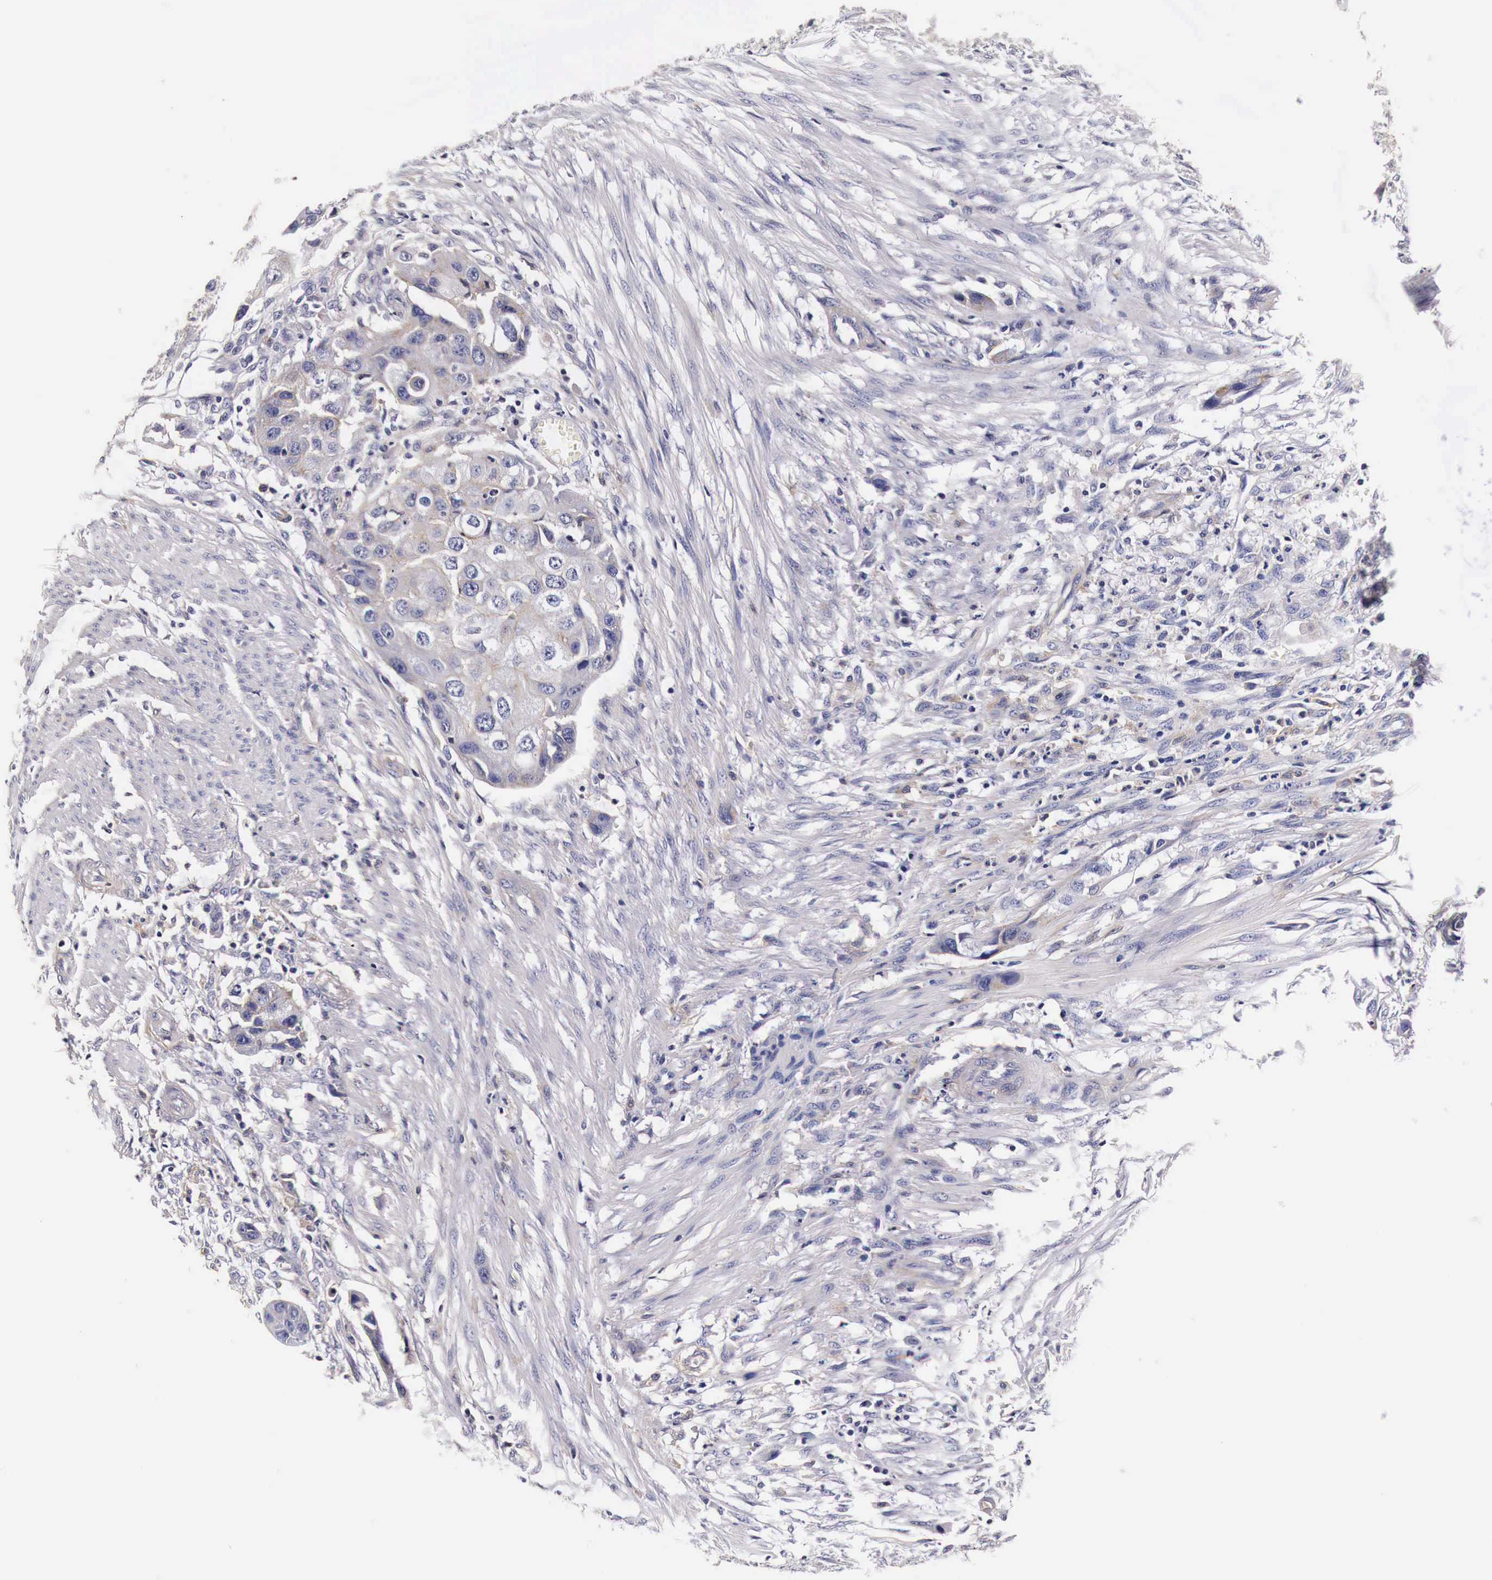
{"staining": {"intensity": "weak", "quantity": "<25%", "location": "cytoplasmic/membranous"}, "tissue": "urothelial cancer", "cell_type": "Tumor cells", "image_type": "cancer", "snomed": [{"axis": "morphology", "description": "Urothelial carcinoma, High grade"}, {"axis": "topography", "description": "Urinary bladder"}], "caption": "This is a micrograph of immunohistochemistry (IHC) staining of urothelial cancer, which shows no expression in tumor cells. (DAB (3,3'-diaminobenzidine) immunohistochemistry (IHC) with hematoxylin counter stain).", "gene": "RP2", "patient": {"sex": "male", "age": 55}}